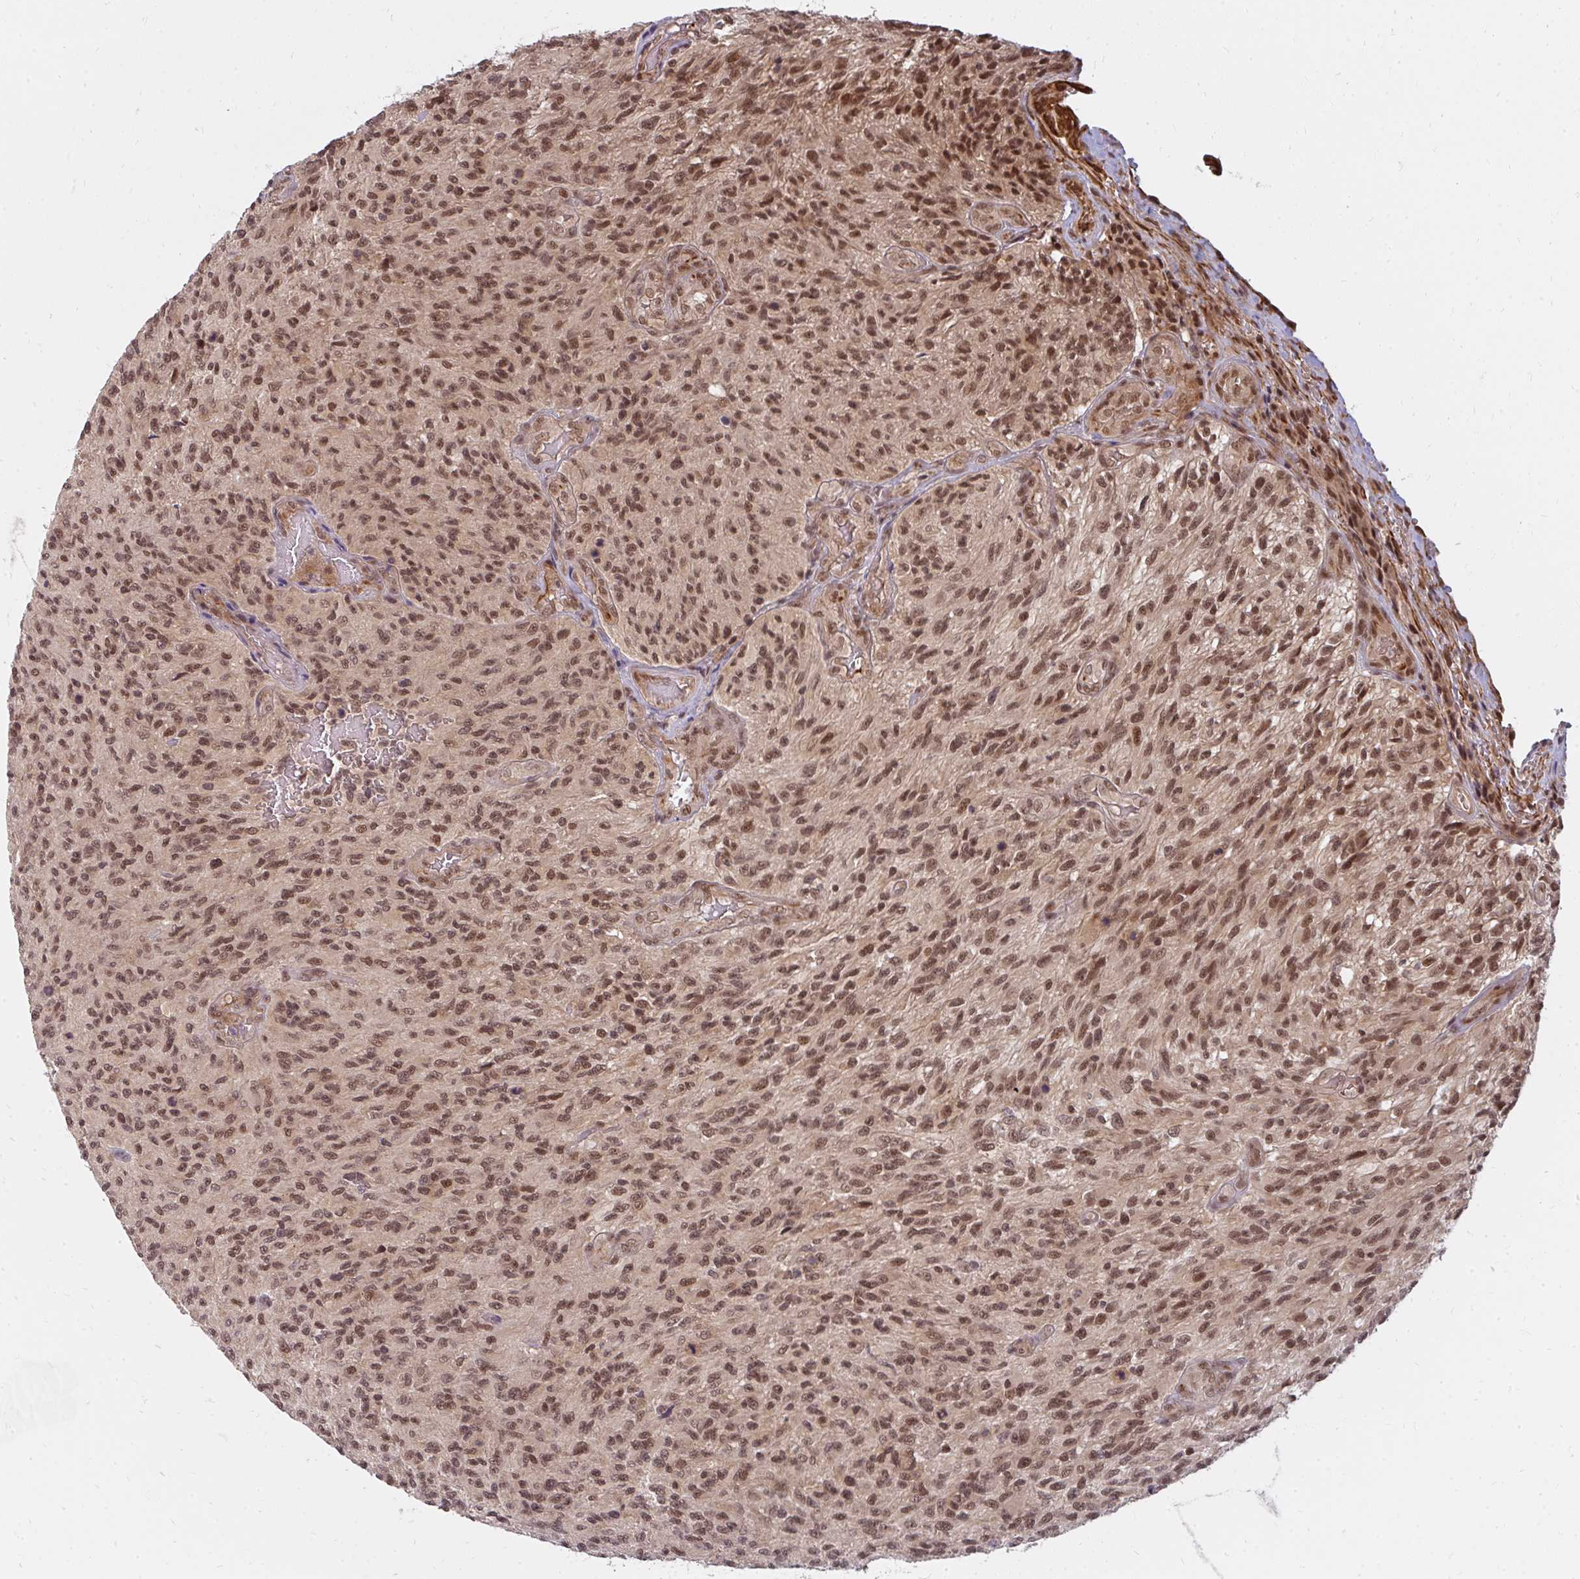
{"staining": {"intensity": "moderate", "quantity": ">75%", "location": "nuclear"}, "tissue": "glioma", "cell_type": "Tumor cells", "image_type": "cancer", "snomed": [{"axis": "morphology", "description": "Normal tissue, NOS"}, {"axis": "morphology", "description": "Glioma, malignant, High grade"}, {"axis": "topography", "description": "Cerebral cortex"}], "caption": "Immunohistochemistry of human glioma shows medium levels of moderate nuclear staining in approximately >75% of tumor cells. (DAB = brown stain, brightfield microscopy at high magnification).", "gene": "GTF3C6", "patient": {"sex": "male", "age": 56}}